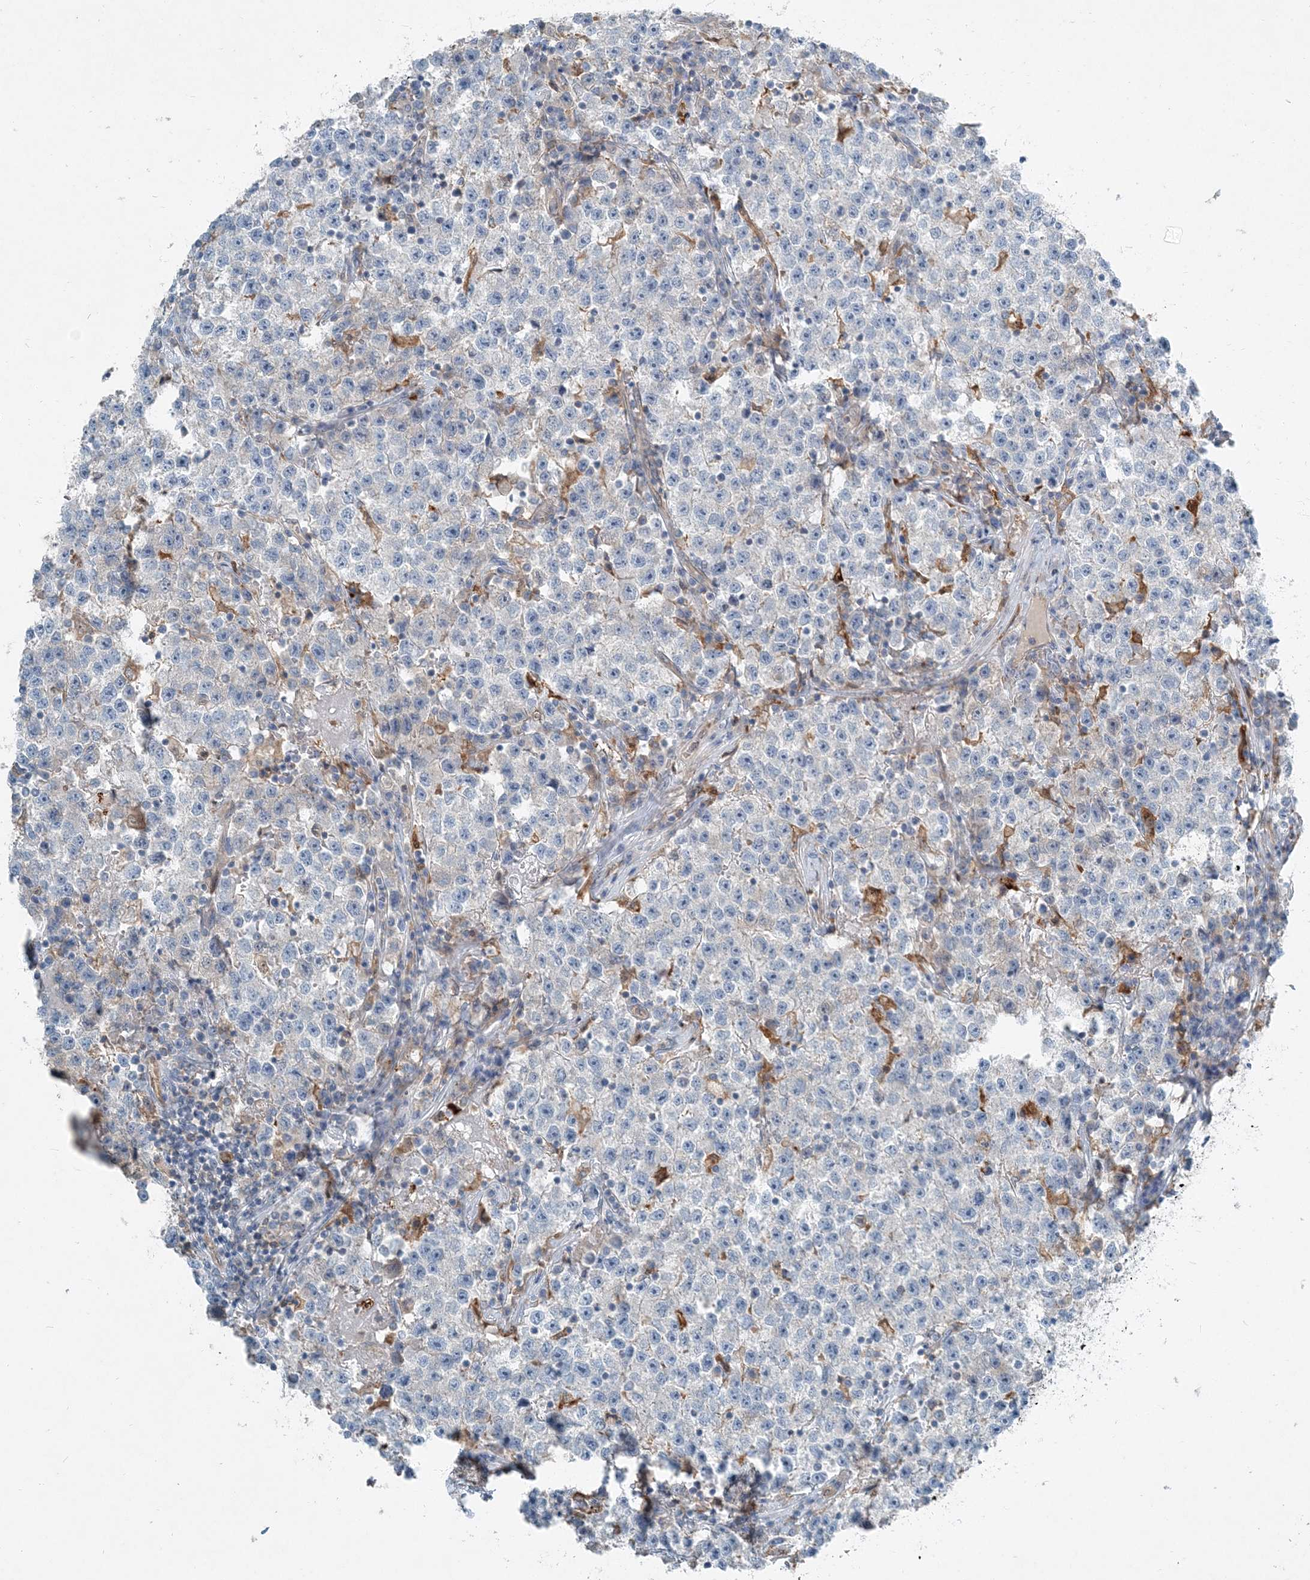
{"staining": {"intensity": "negative", "quantity": "none", "location": "none"}, "tissue": "testis cancer", "cell_type": "Tumor cells", "image_type": "cancer", "snomed": [{"axis": "morphology", "description": "Seminoma, NOS"}, {"axis": "topography", "description": "Testis"}], "caption": "Protein analysis of seminoma (testis) displays no significant positivity in tumor cells.", "gene": "ARMH1", "patient": {"sex": "male", "age": 22}}